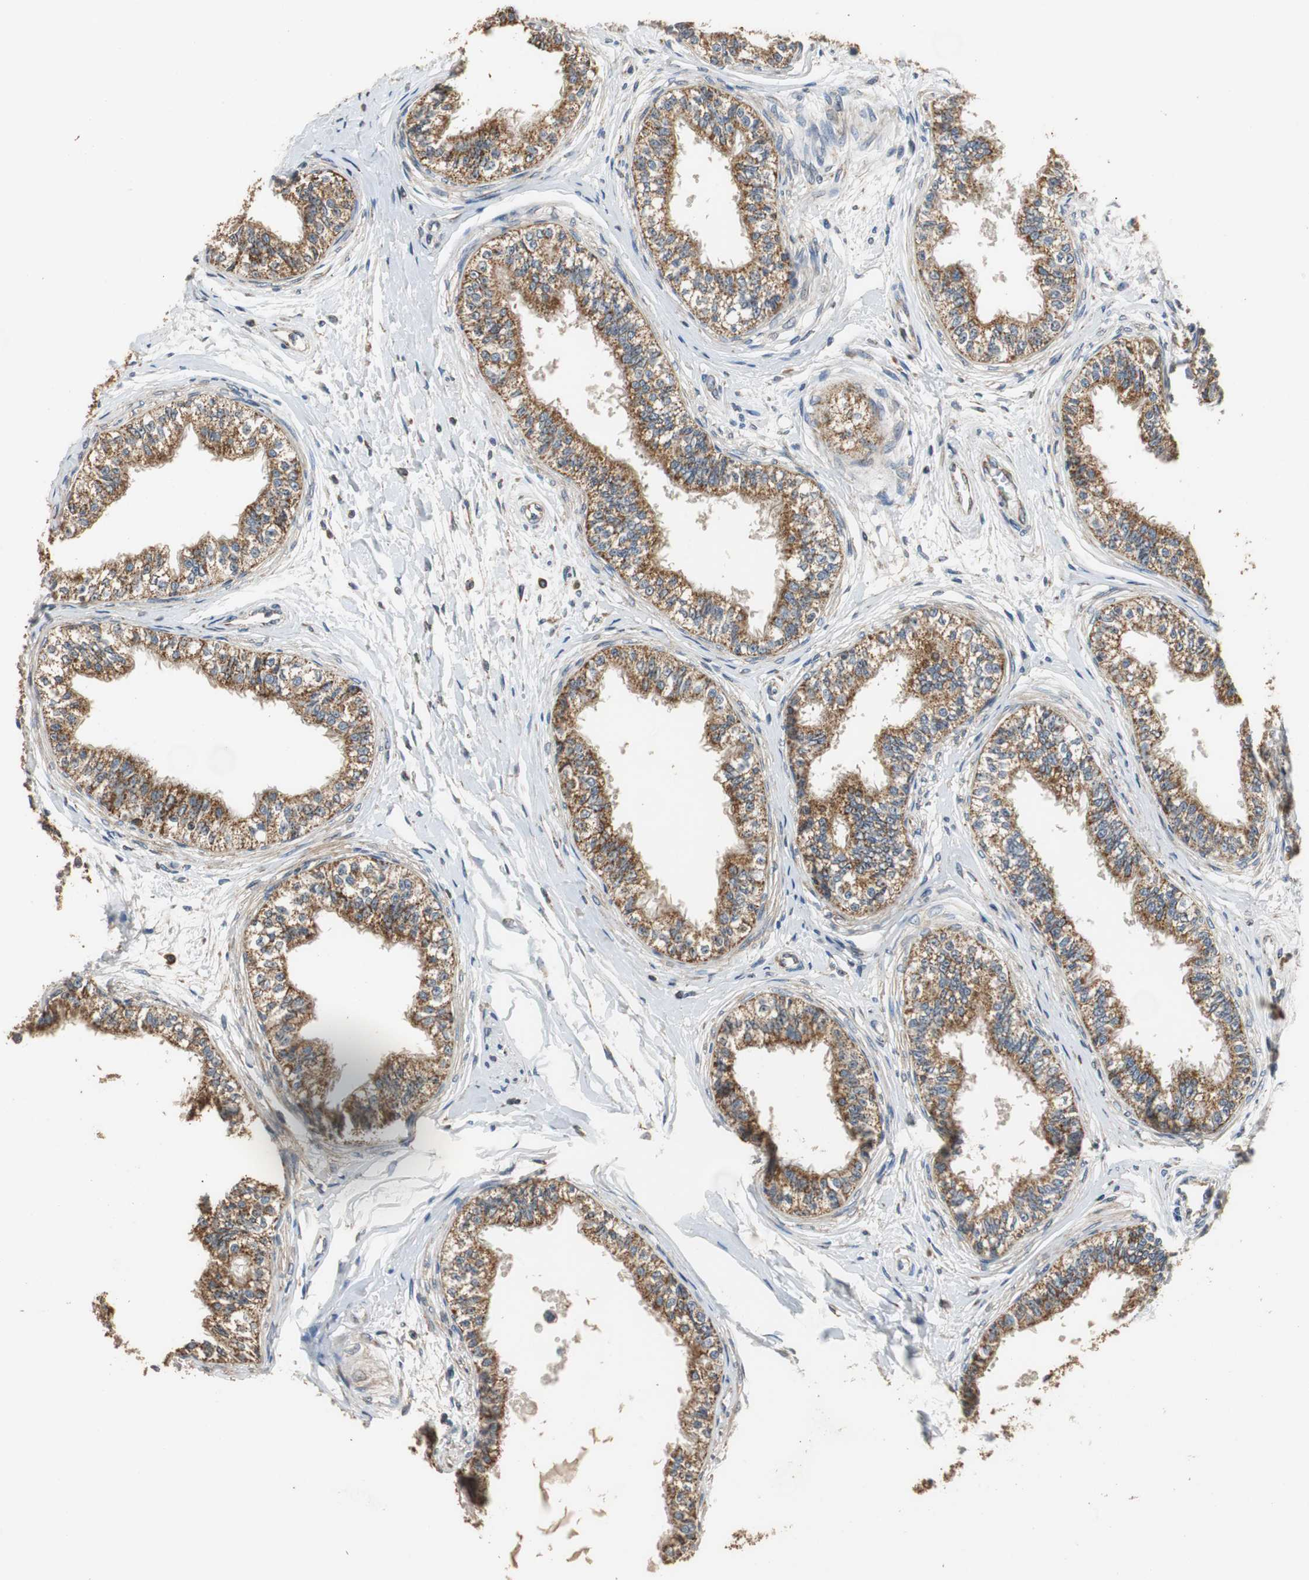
{"staining": {"intensity": "strong", "quantity": ">75%", "location": "cytoplasmic/membranous"}, "tissue": "epididymis", "cell_type": "Glandular cells", "image_type": "normal", "snomed": [{"axis": "morphology", "description": "Normal tissue, NOS"}, {"axis": "morphology", "description": "Adenocarcinoma, metastatic, NOS"}, {"axis": "topography", "description": "Testis"}, {"axis": "topography", "description": "Epididymis"}], "caption": "The immunohistochemical stain shows strong cytoplasmic/membranous staining in glandular cells of unremarkable epididymis. The protein is stained brown, and the nuclei are stained in blue (DAB (3,3'-diaminobenzidine) IHC with brightfield microscopy, high magnification).", "gene": "HMGCL", "patient": {"sex": "male", "age": 26}}